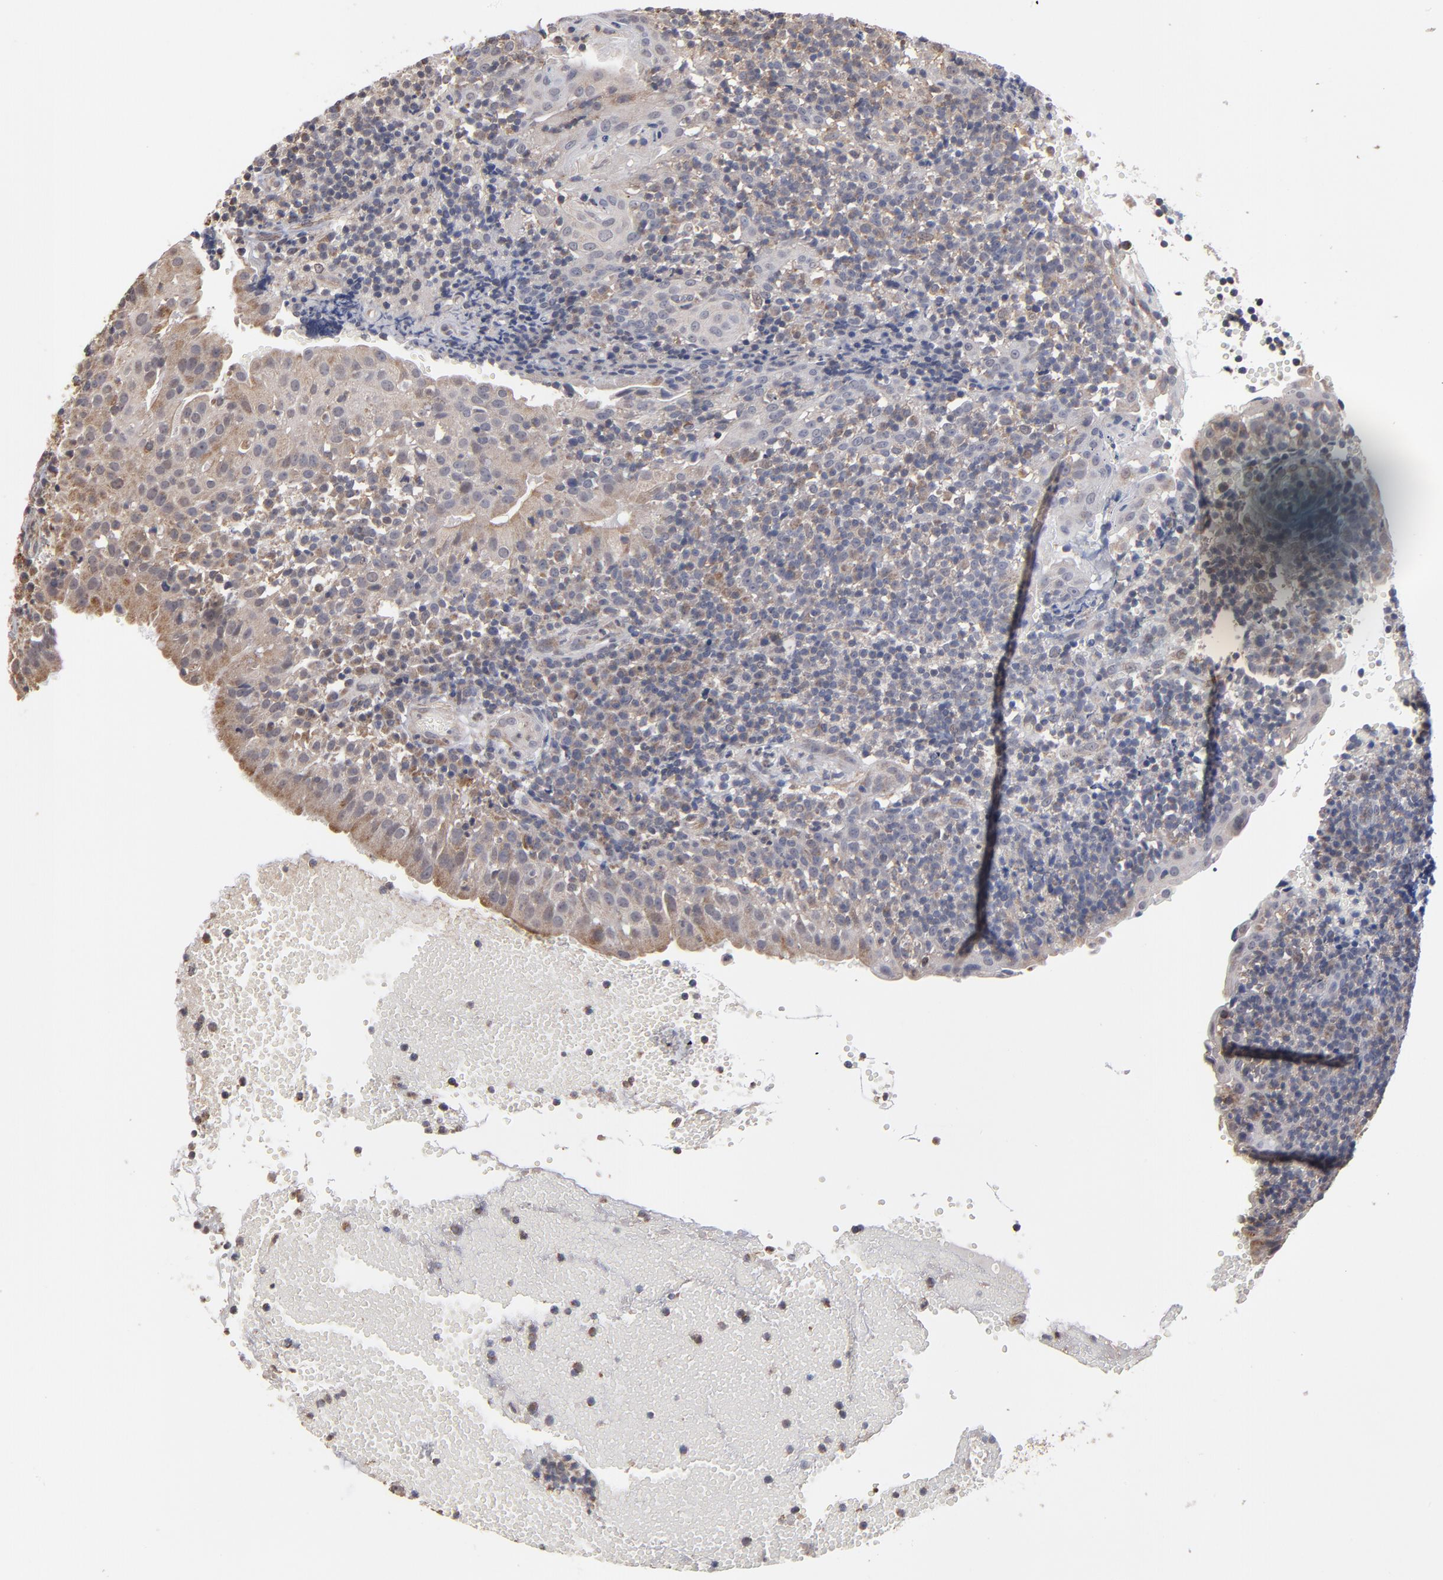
{"staining": {"intensity": "weak", "quantity": "<25%", "location": "cytoplasmic/membranous"}, "tissue": "tonsil", "cell_type": "Germinal center cells", "image_type": "normal", "snomed": [{"axis": "morphology", "description": "Normal tissue, NOS"}, {"axis": "topography", "description": "Tonsil"}], "caption": "A high-resolution photomicrograph shows immunohistochemistry (IHC) staining of normal tonsil, which demonstrates no significant staining in germinal center cells.", "gene": "MIPOL1", "patient": {"sex": "female", "age": 40}}